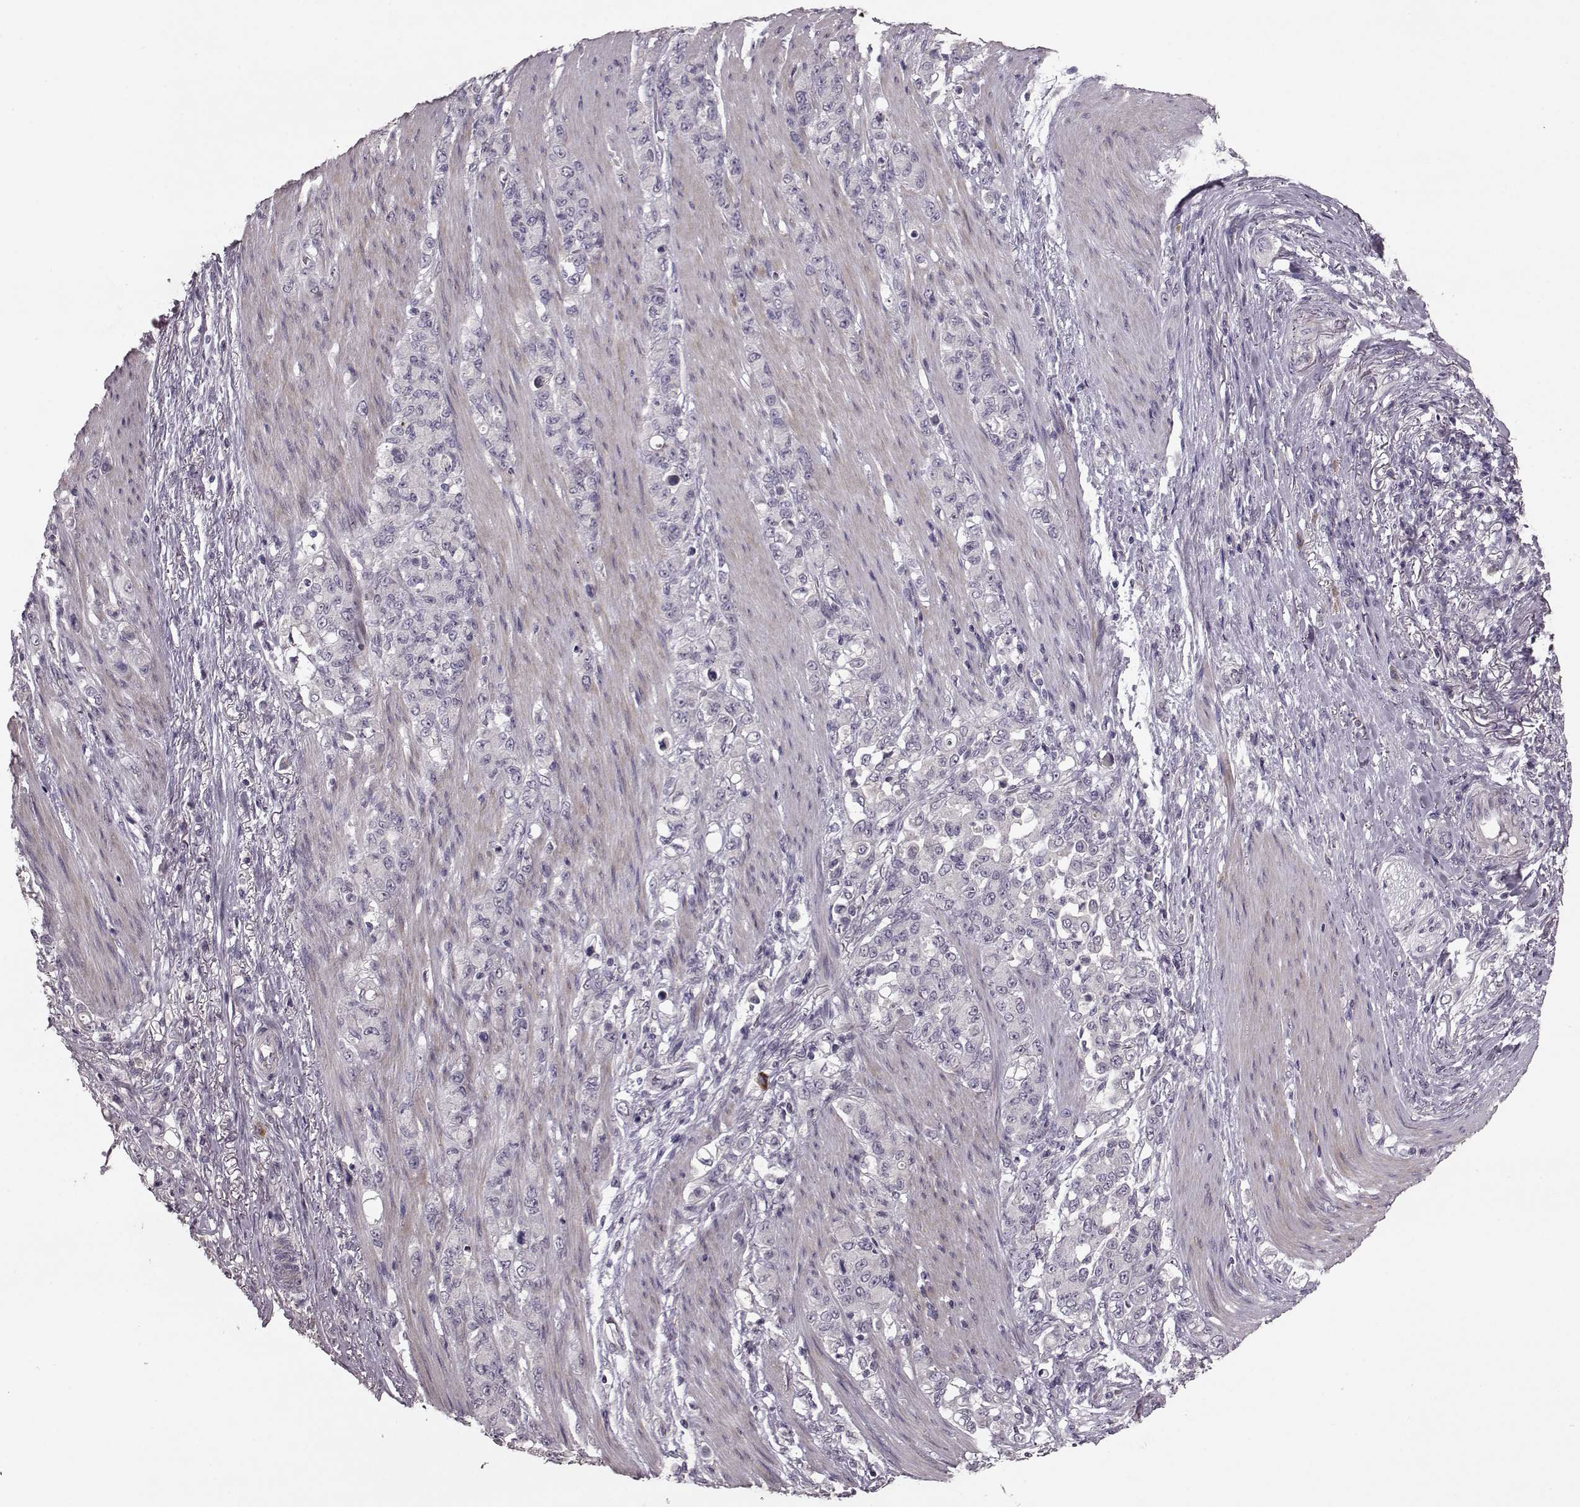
{"staining": {"intensity": "negative", "quantity": "none", "location": "none"}, "tissue": "stomach cancer", "cell_type": "Tumor cells", "image_type": "cancer", "snomed": [{"axis": "morphology", "description": "Adenocarcinoma, NOS"}, {"axis": "topography", "description": "Stomach"}], "caption": "This histopathology image is of stomach cancer stained with immunohistochemistry to label a protein in brown with the nuclei are counter-stained blue. There is no expression in tumor cells.", "gene": "SLC52A3", "patient": {"sex": "female", "age": 79}}